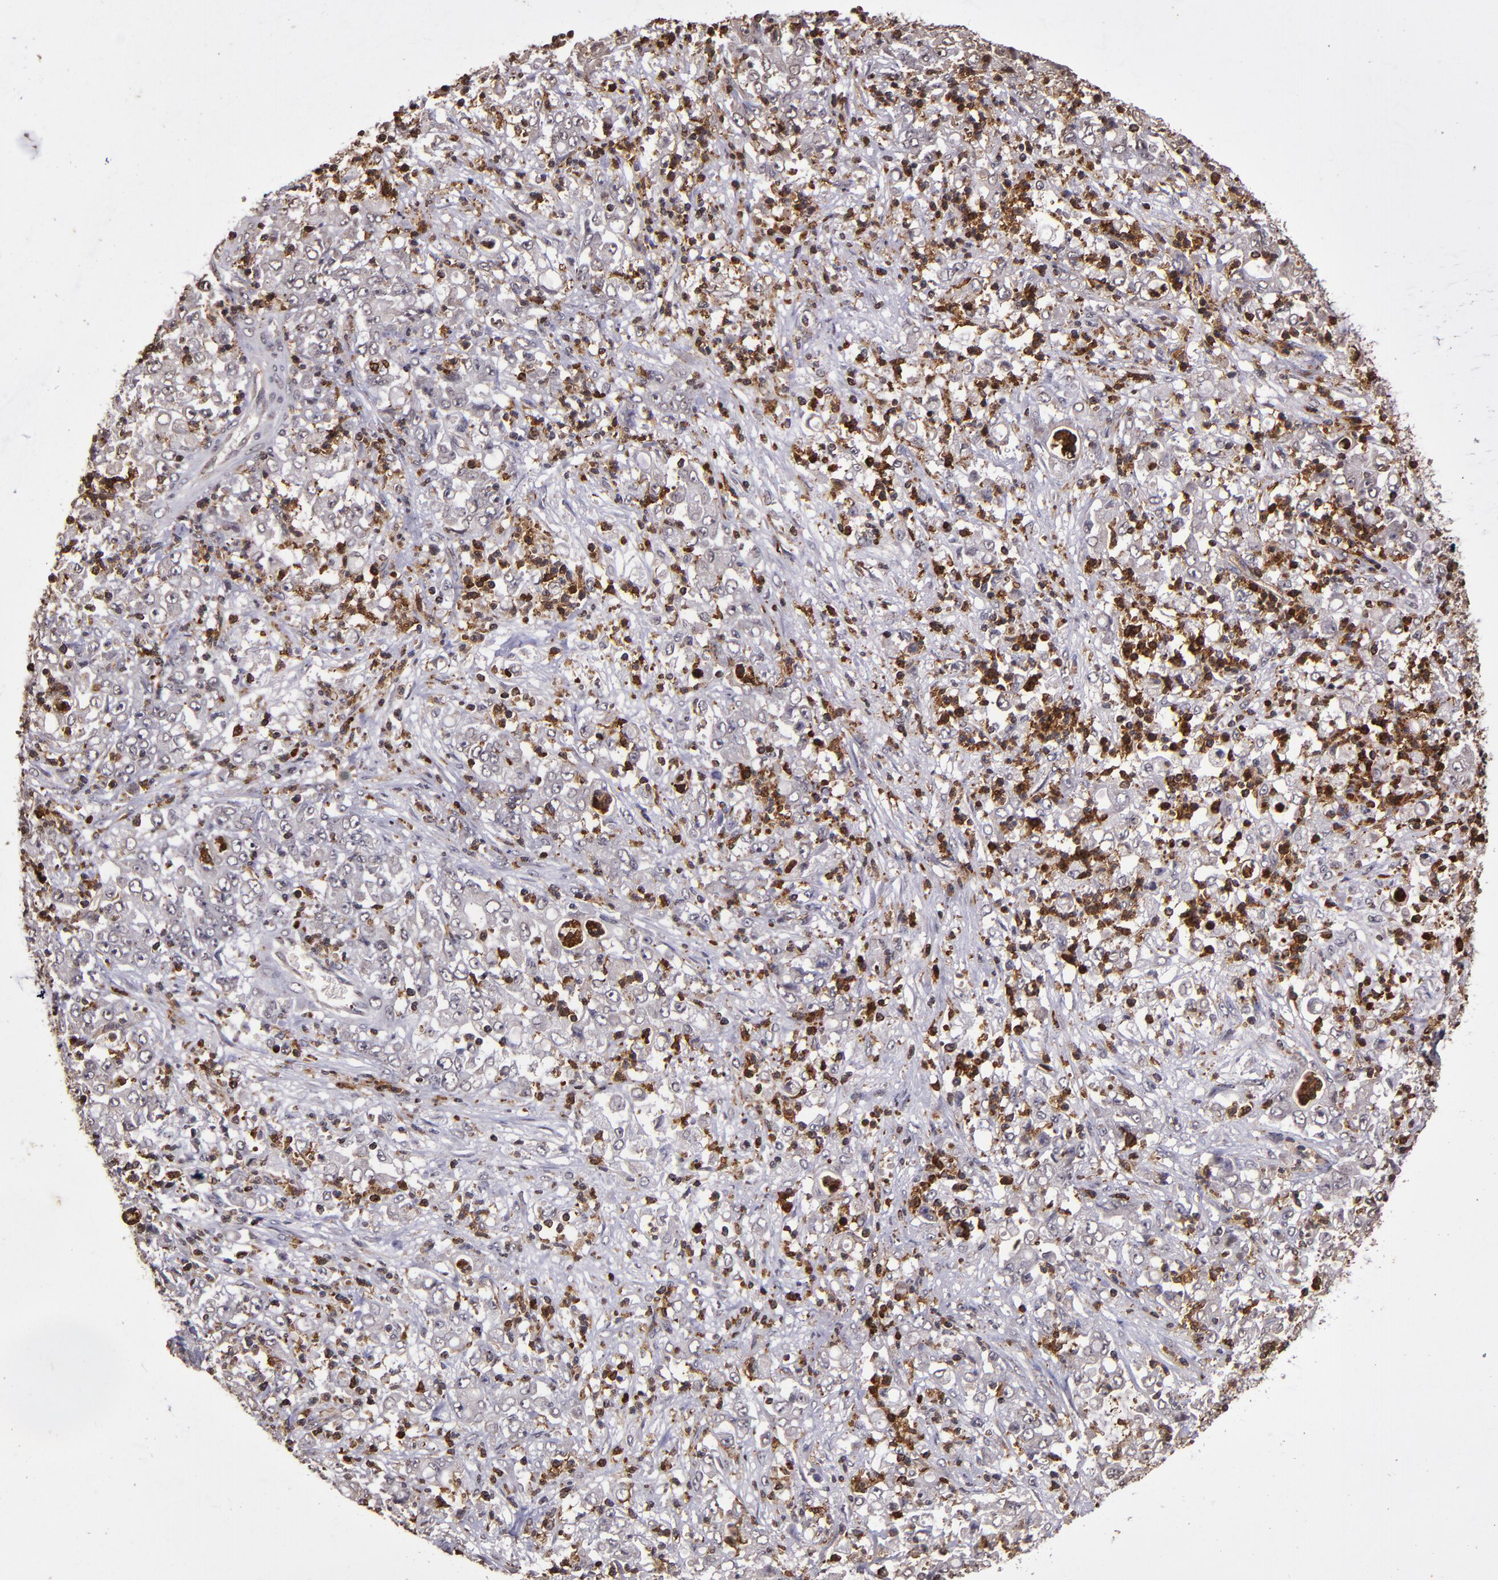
{"staining": {"intensity": "weak", "quantity": "<25%", "location": "cytoplasmic/membranous"}, "tissue": "stomach cancer", "cell_type": "Tumor cells", "image_type": "cancer", "snomed": [{"axis": "morphology", "description": "Adenocarcinoma, NOS"}, {"axis": "topography", "description": "Stomach, lower"}], "caption": "Photomicrograph shows no significant protein expression in tumor cells of stomach adenocarcinoma. (DAB (3,3'-diaminobenzidine) immunohistochemistry with hematoxylin counter stain).", "gene": "SLC2A3", "patient": {"sex": "female", "age": 71}}